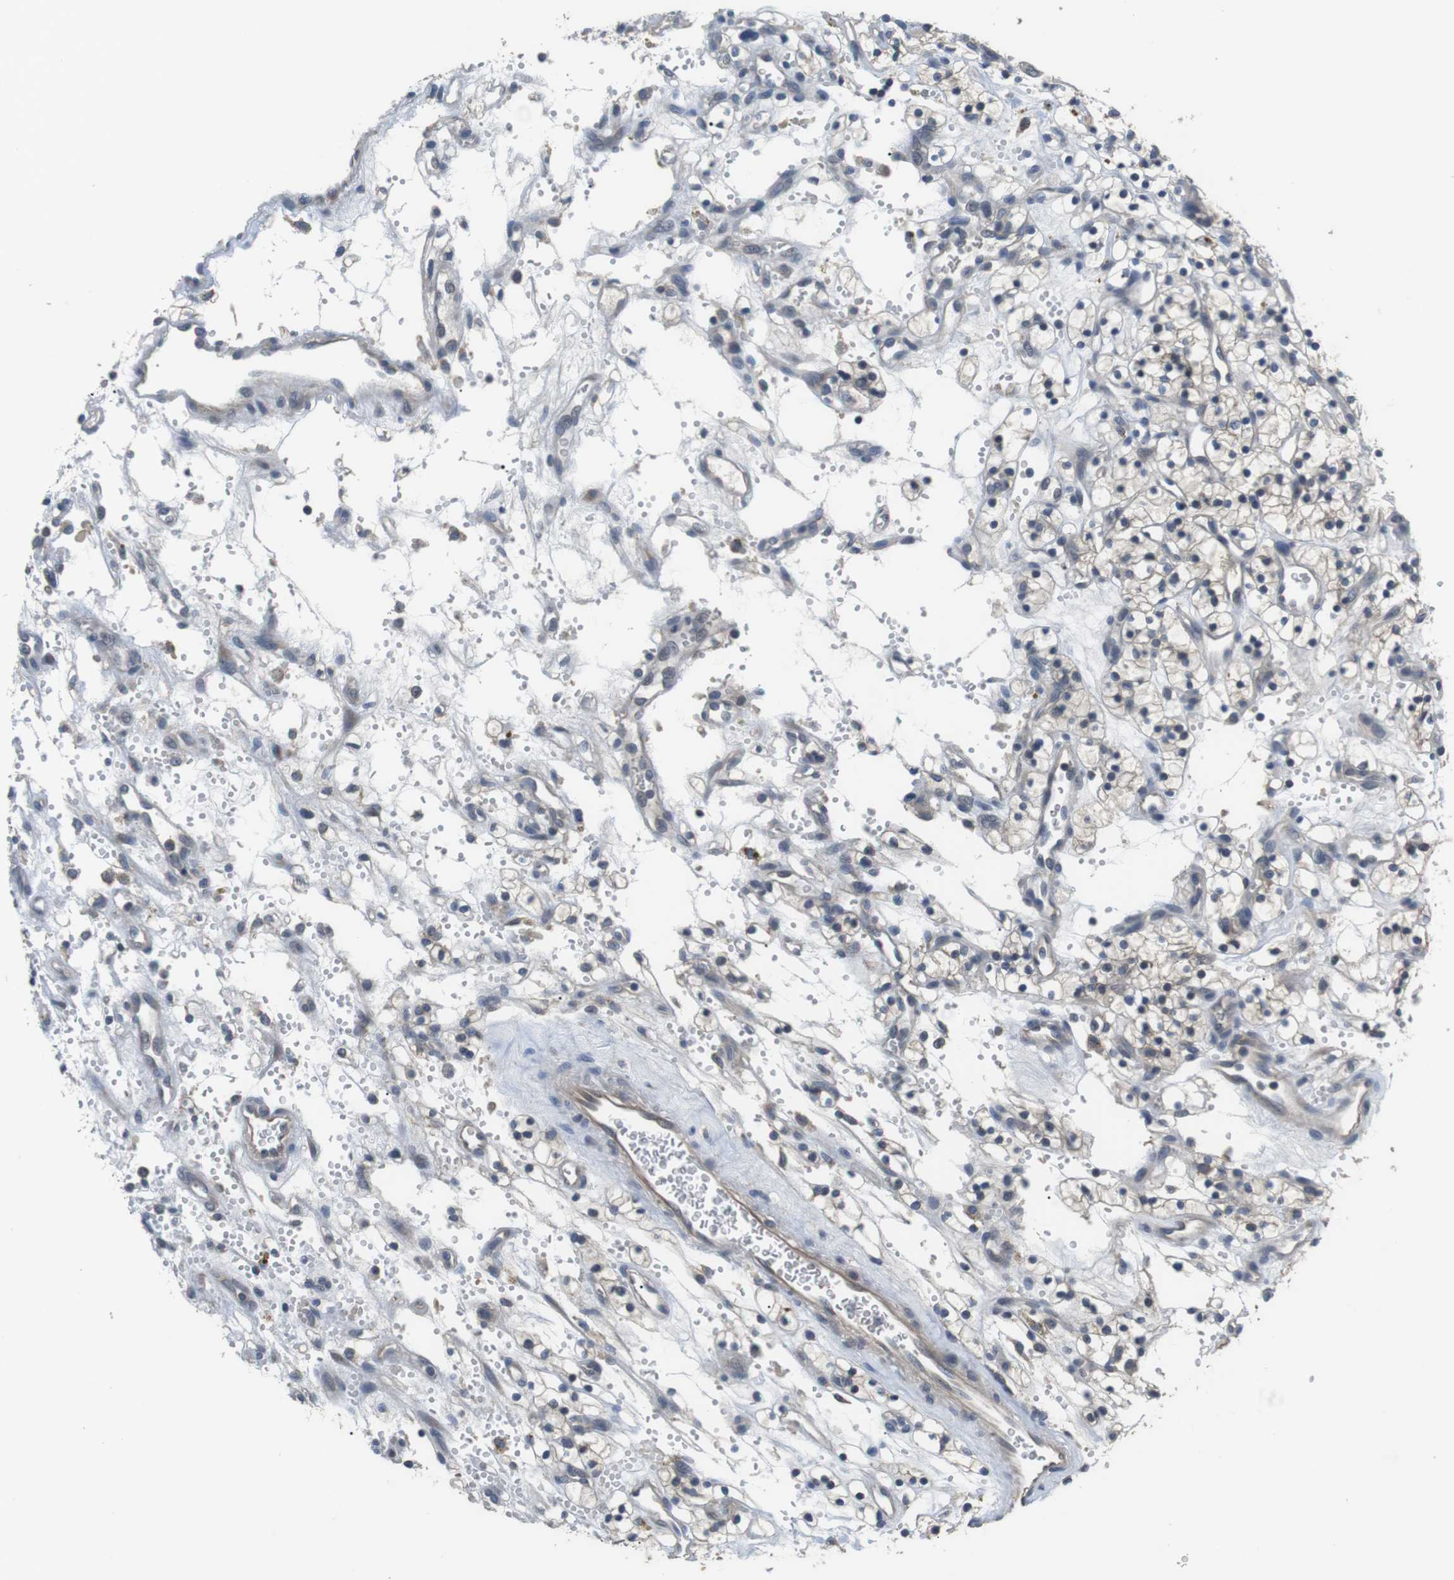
{"staining": {"intensity": "negative", "quantity": "none", "location": "none"}, "tissue": "renal cancer", "cell_type": "Tumor cells", "image_type": "cancer", "snomed": [{"axis": "morphology", "description": "Adenocarcinoma, NOS"}, {"axis": "topography", "description": "Kidney"}], "caption": "DAB immunohistochemical staining of adenocarcinoma (renal) demonstrates no significant staining in tumor cells.", "gene": "ADGRL3", "patient": {"sex": "female", "age": 57}}